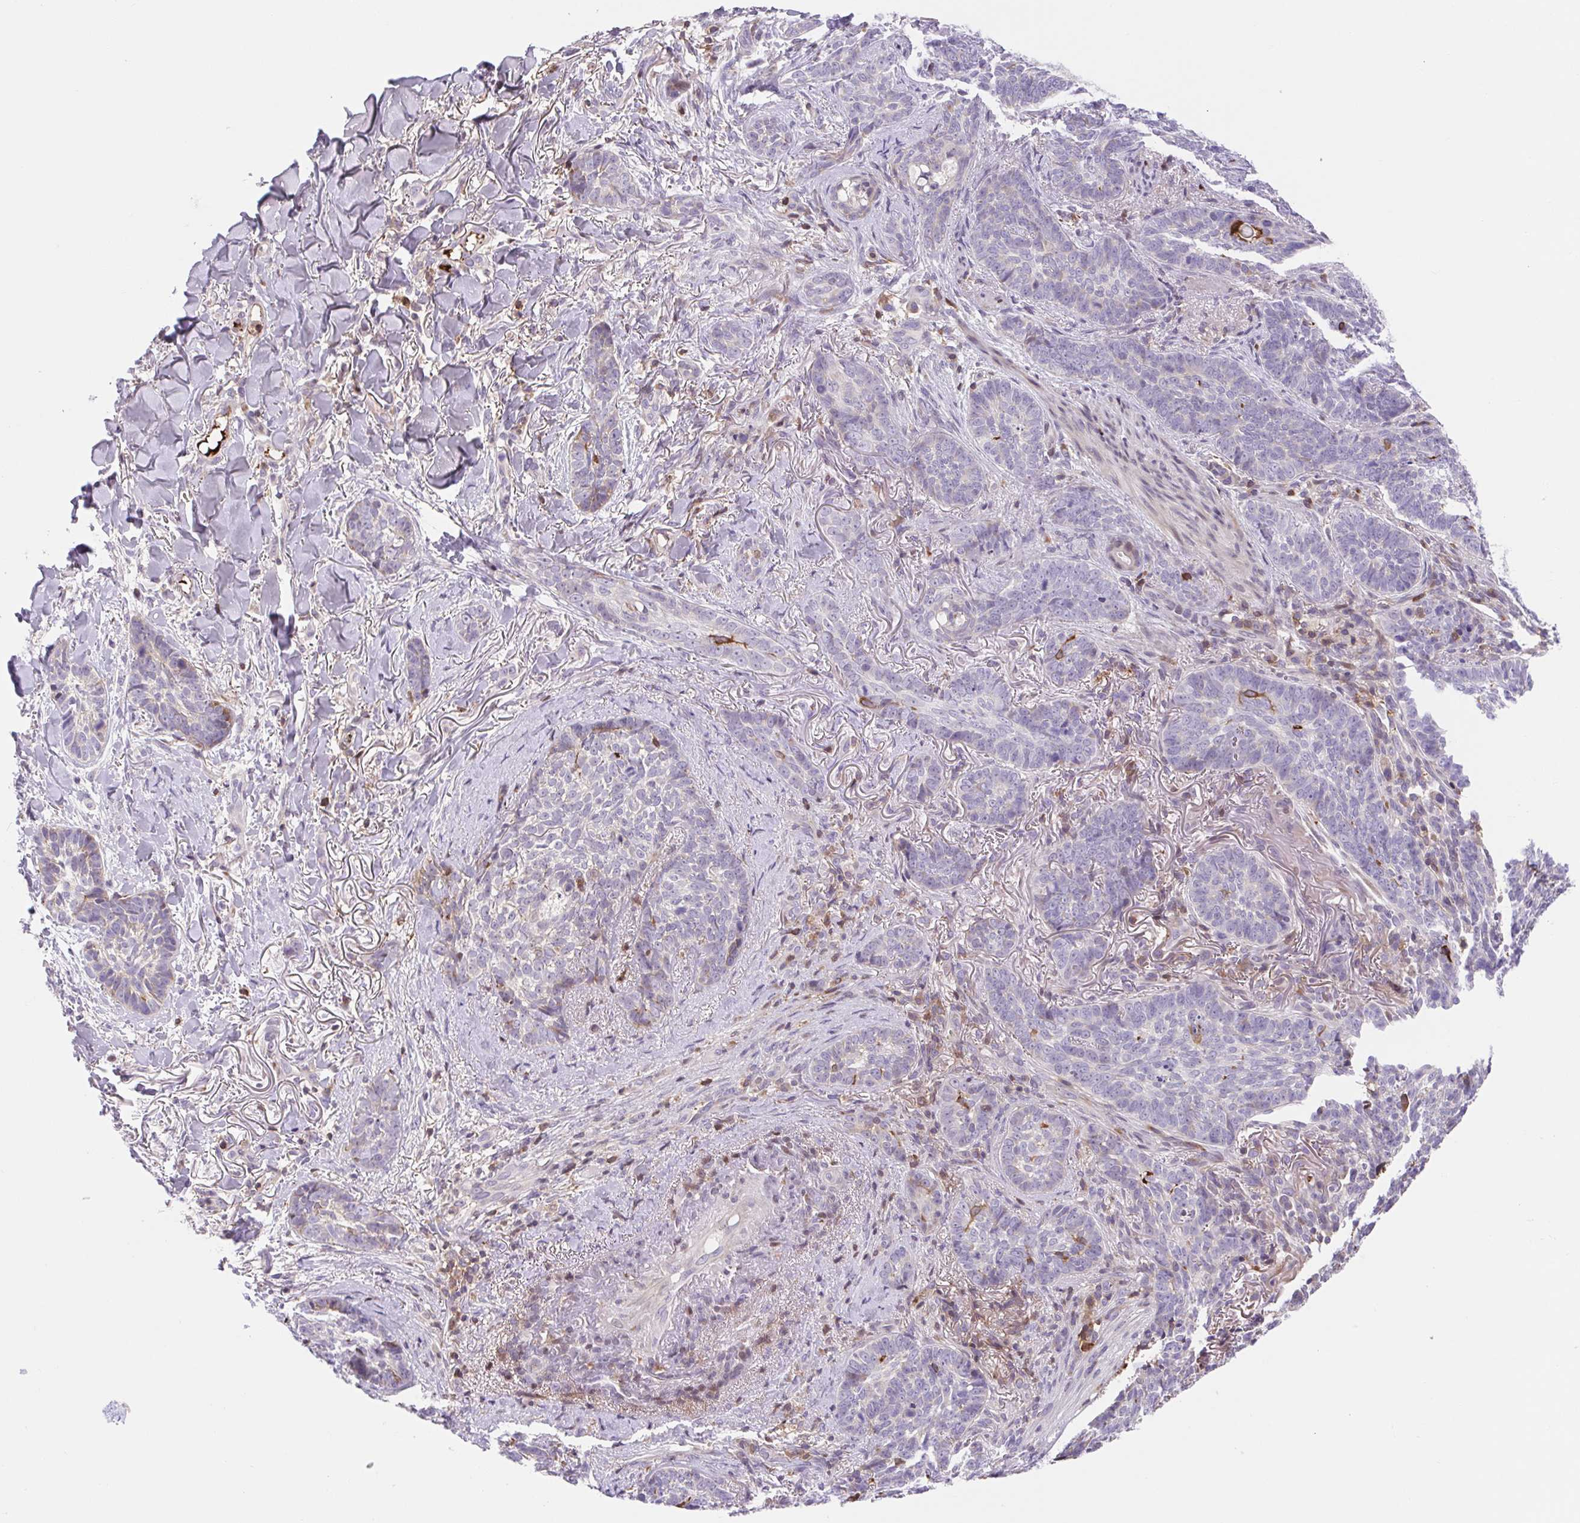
{"staining": {"intensity": "negative", "quantity": "none", "location": "none"}, "tissue": "skin cancer", "cell_type": "Tumor cells", "image_type": "cancer", "snomed": [{"axis": "morphology", "description": "Basal cell carcinoma"}, {"axis": "topography", "description": "Skin"}, {"axis": "topography", "description": "Skin of face"}], "caption": "The image reveals no staining of tumor cells in skin cancer.", "gene": "TPRG1", "patient": {"sex": "male", "age": 88}}